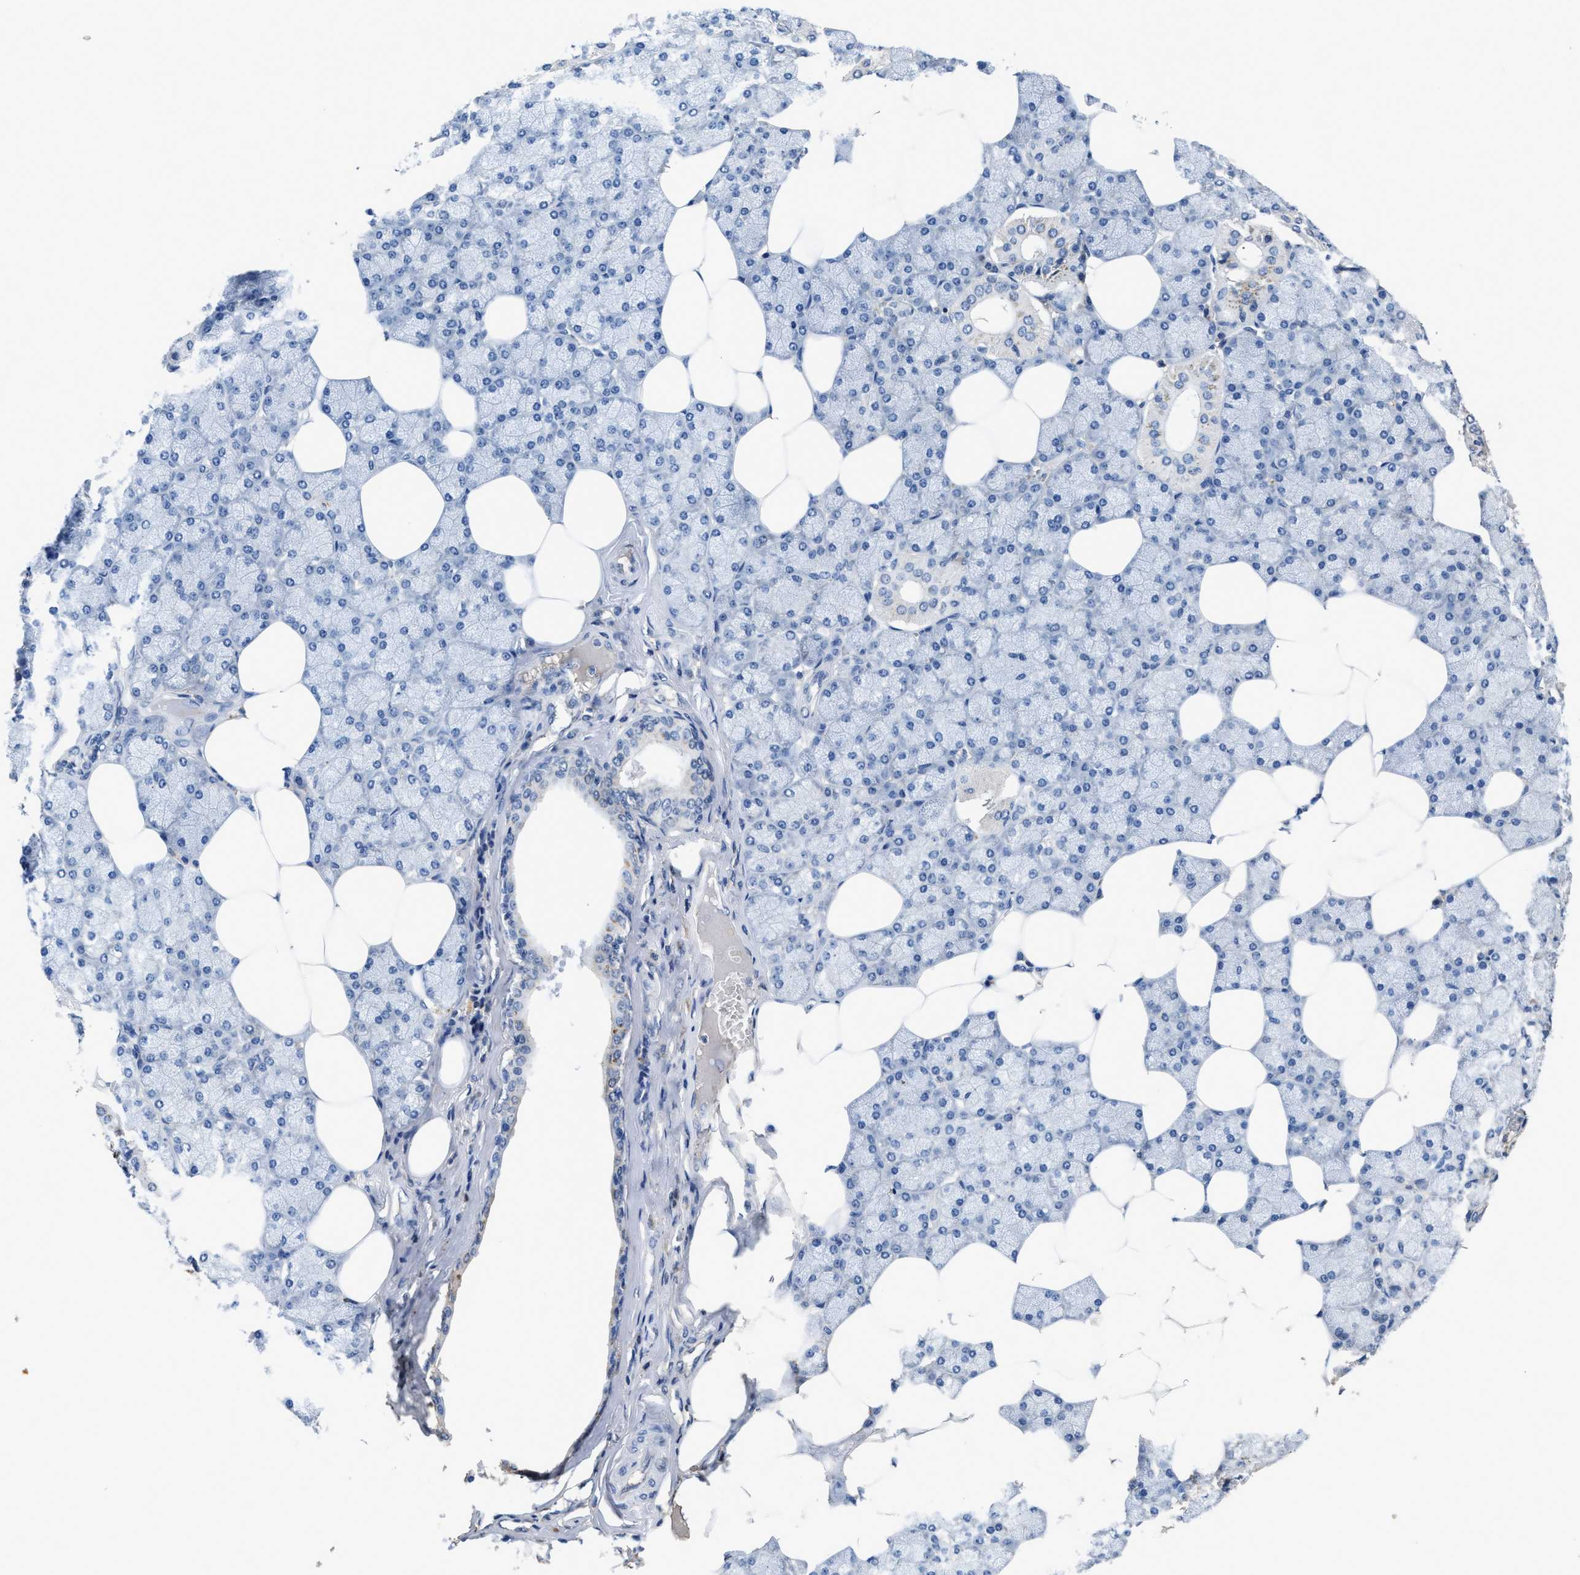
{"staining": {"intensity": "negative", "quantity": "none", "location": "none"}, "tissue": "salivary gland", "cell_type": "Glandular cells", "image_type": "normal", "snomed": [{"axis": "morphology", "description": "Normal tissue, NOS"}, {"axis": "topography", "description": "Salivary gland"}], "caption": "Glandular cells are negative for brown protein staining in benign salivary gland. (Brightfield microscopy of DAB (3,3'-diaminobenzidine) immunohistochemistry at high magnification).", "gene": "C3", "patient": {"sex": "male", "age": 62}}